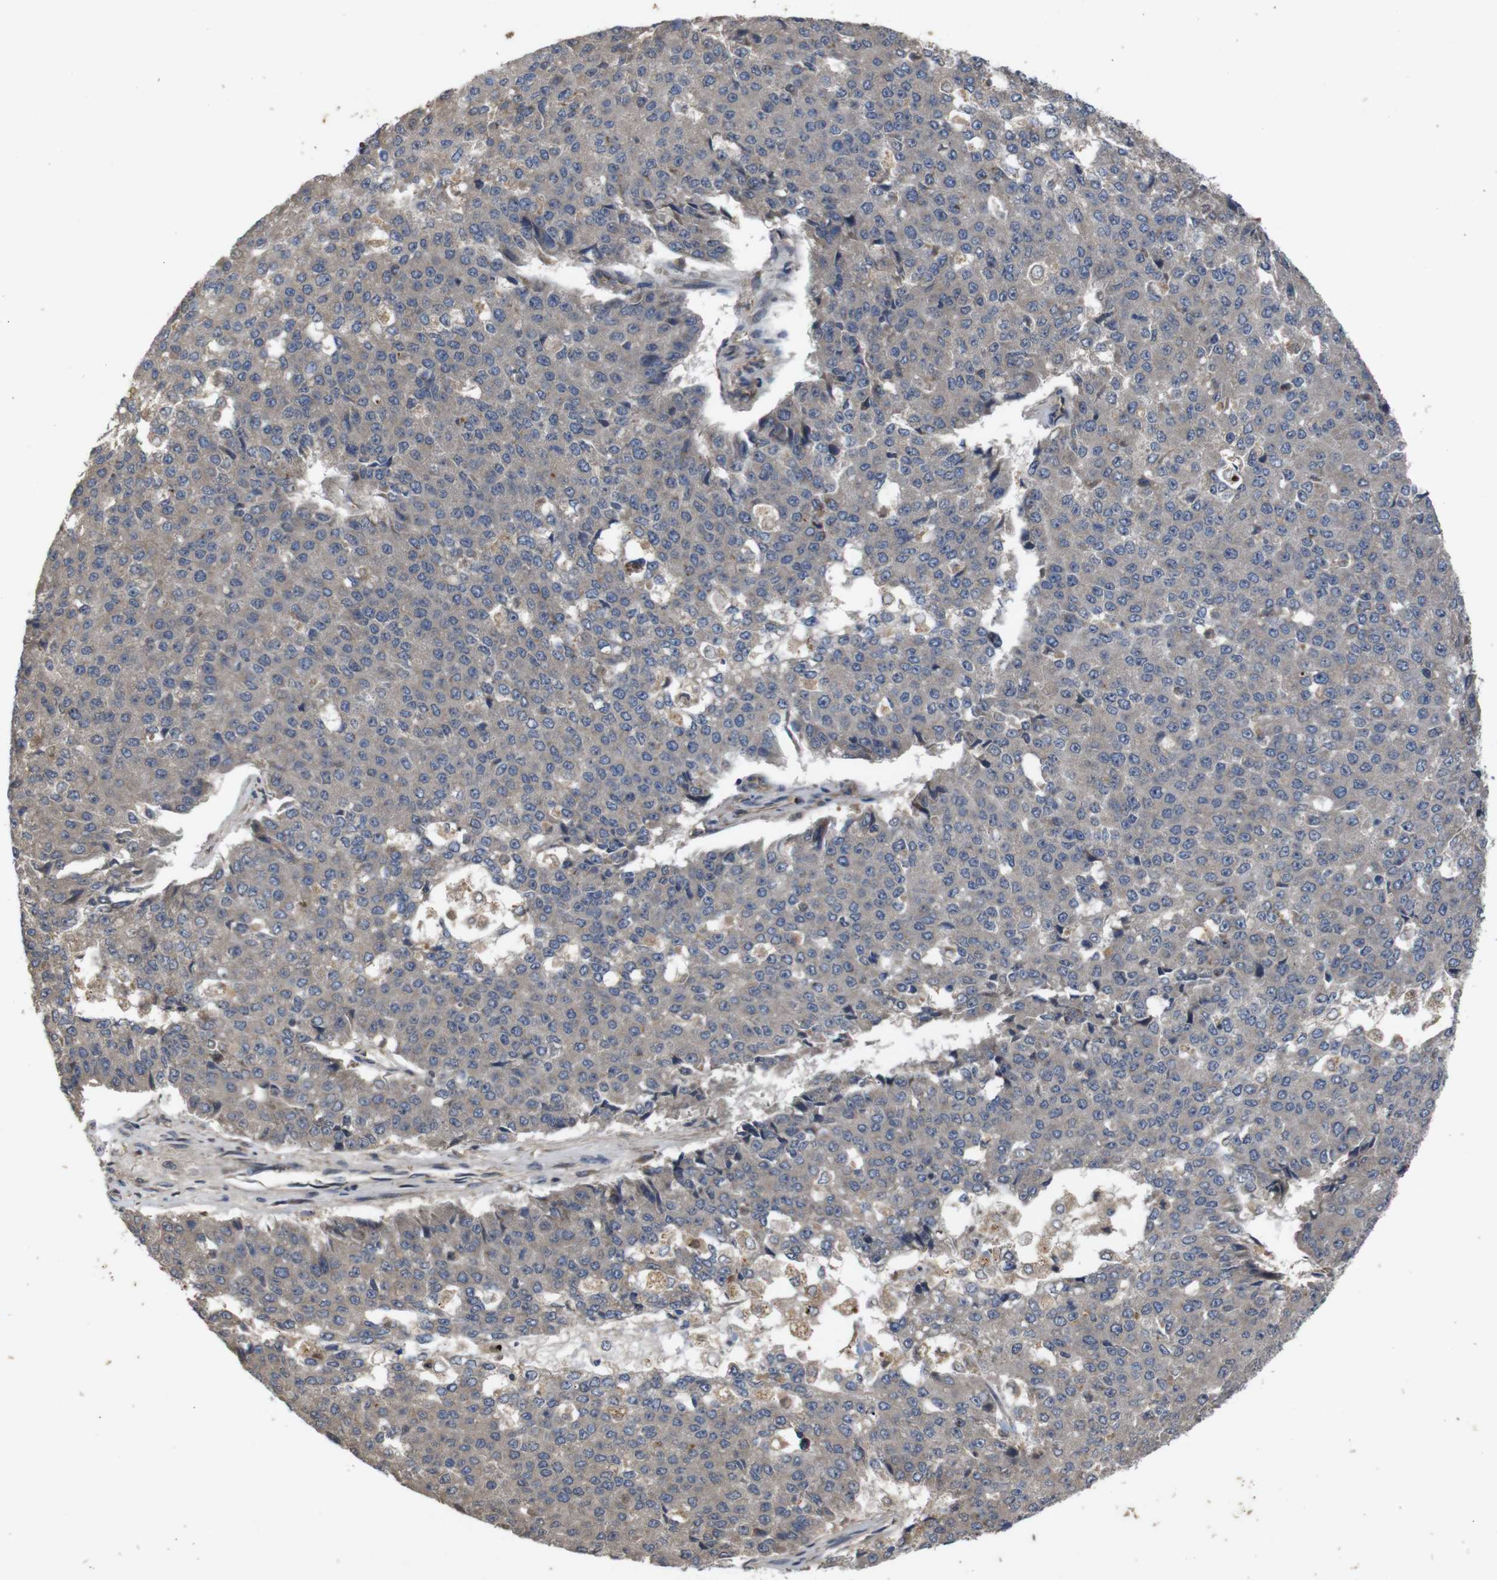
{"staining": {"intensity": "negative", "quantity": "none", "location": "none"}, "tissue": "pancreatic cancer", "cell_type": "Tumor cells", "image_type": "cancer", "snomed": [{"axis": "morphology", "description": "Adenocarcinoma, NOS"}, {"axis": "topography", "description": "Pancreas"}], "caption": "Human pancreatic adenocarcinoma stained for a protein using immunohistochemistry (IHC) shows no expression in tumor cells.", "gene": "PTPN1", "patient": {"sex": "male", "age": 50}}